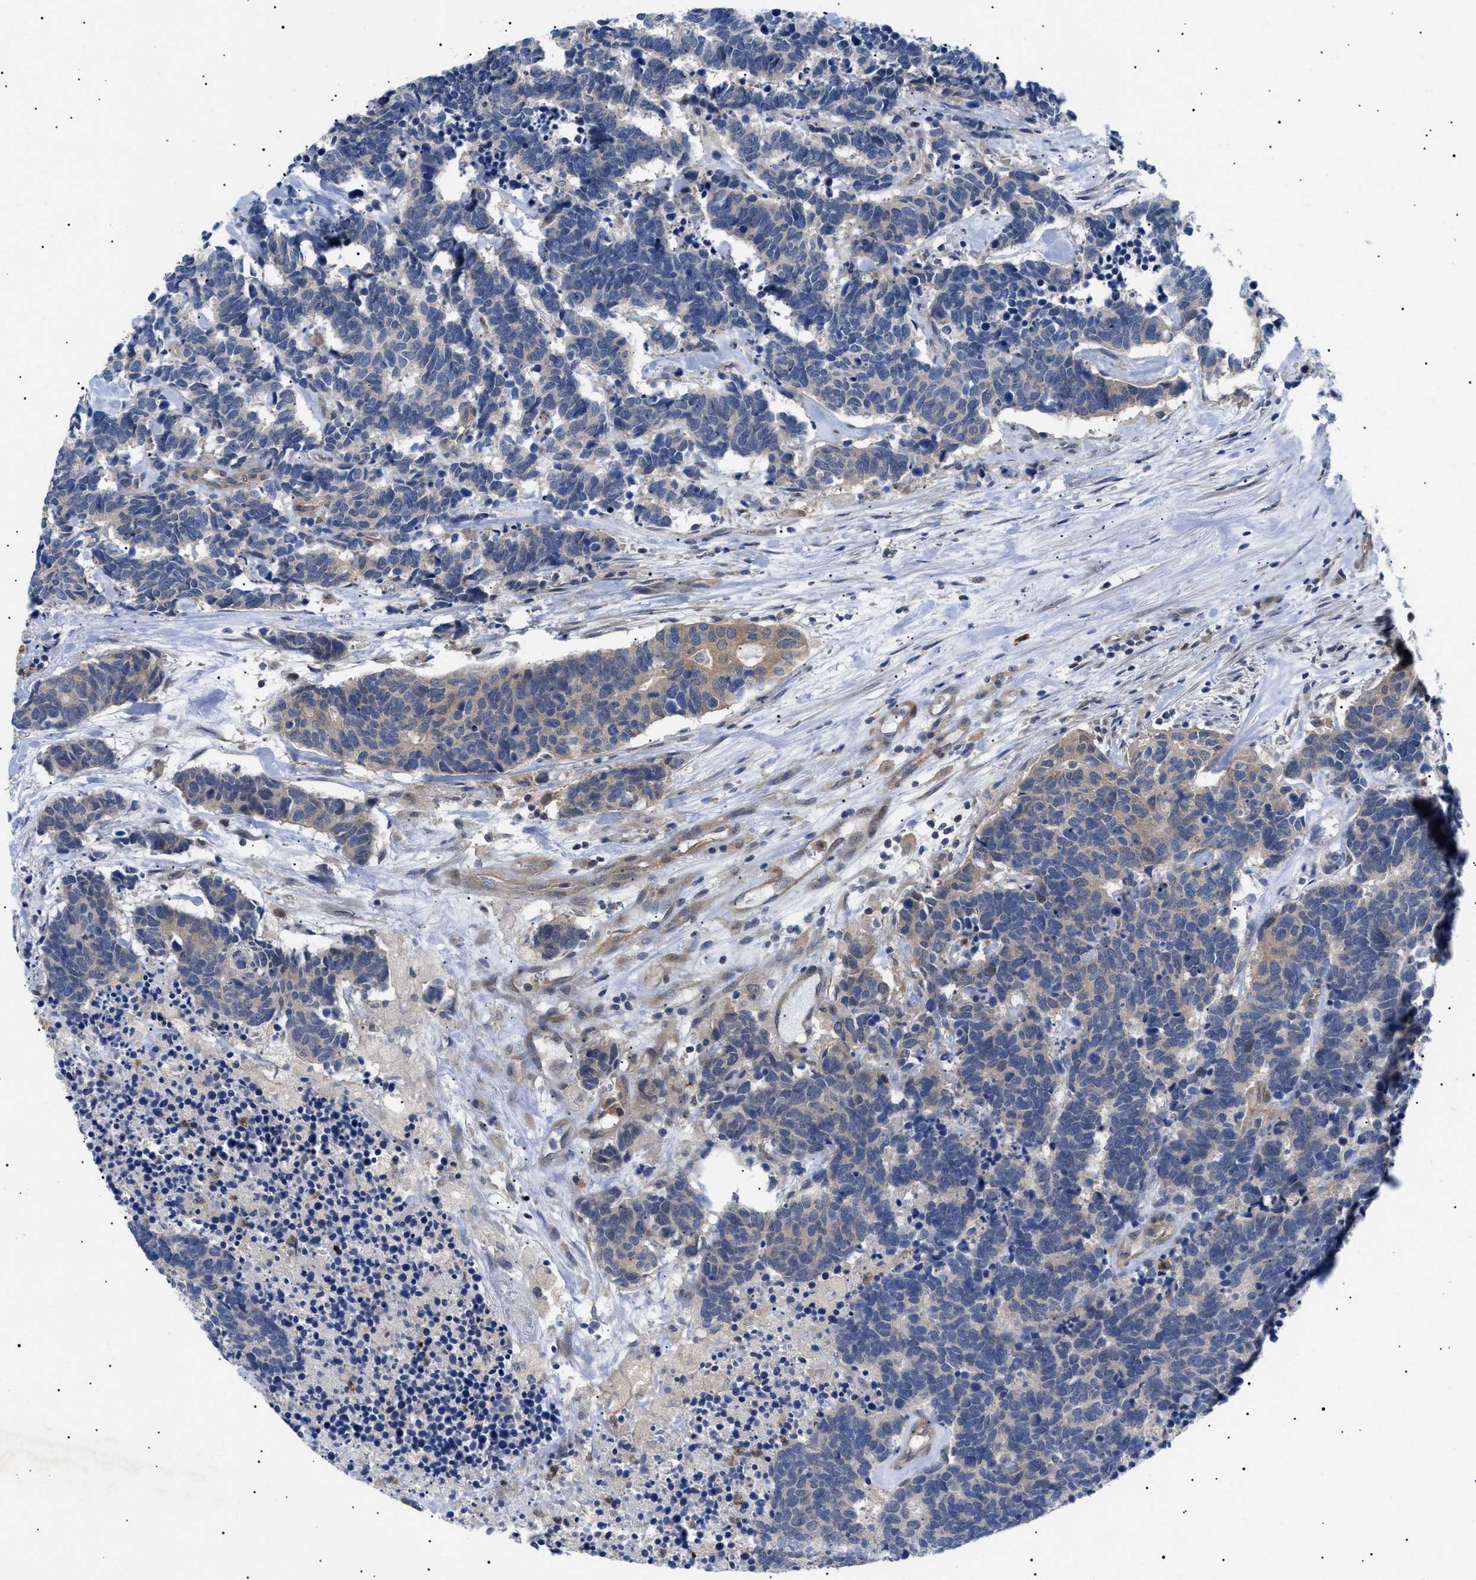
{"staining": {"intensity": "weak", "quantity": ">75%", "location": "cytoplasmic/membranous"}, "tissue": "carcinoid", "cell_type": "Tumor cells", "image_type": "cancer", "snomed": [{"axis": "morphology", "description": "Carcinoma, NOS"}, {"axis": "morphology", "description": "Carcinoid, malignant, NOS"}, {"axis": "topography", "description": "Urinary bladder"}], "caption": "Immunohistochemistry (IHC) of carcinoid demonstrates low levels of weak cytoplasmic/membranous expression in about >75% of tumor cells.", "gene": "RIPK1", "patient": {"sex": "male", "age": 57}}